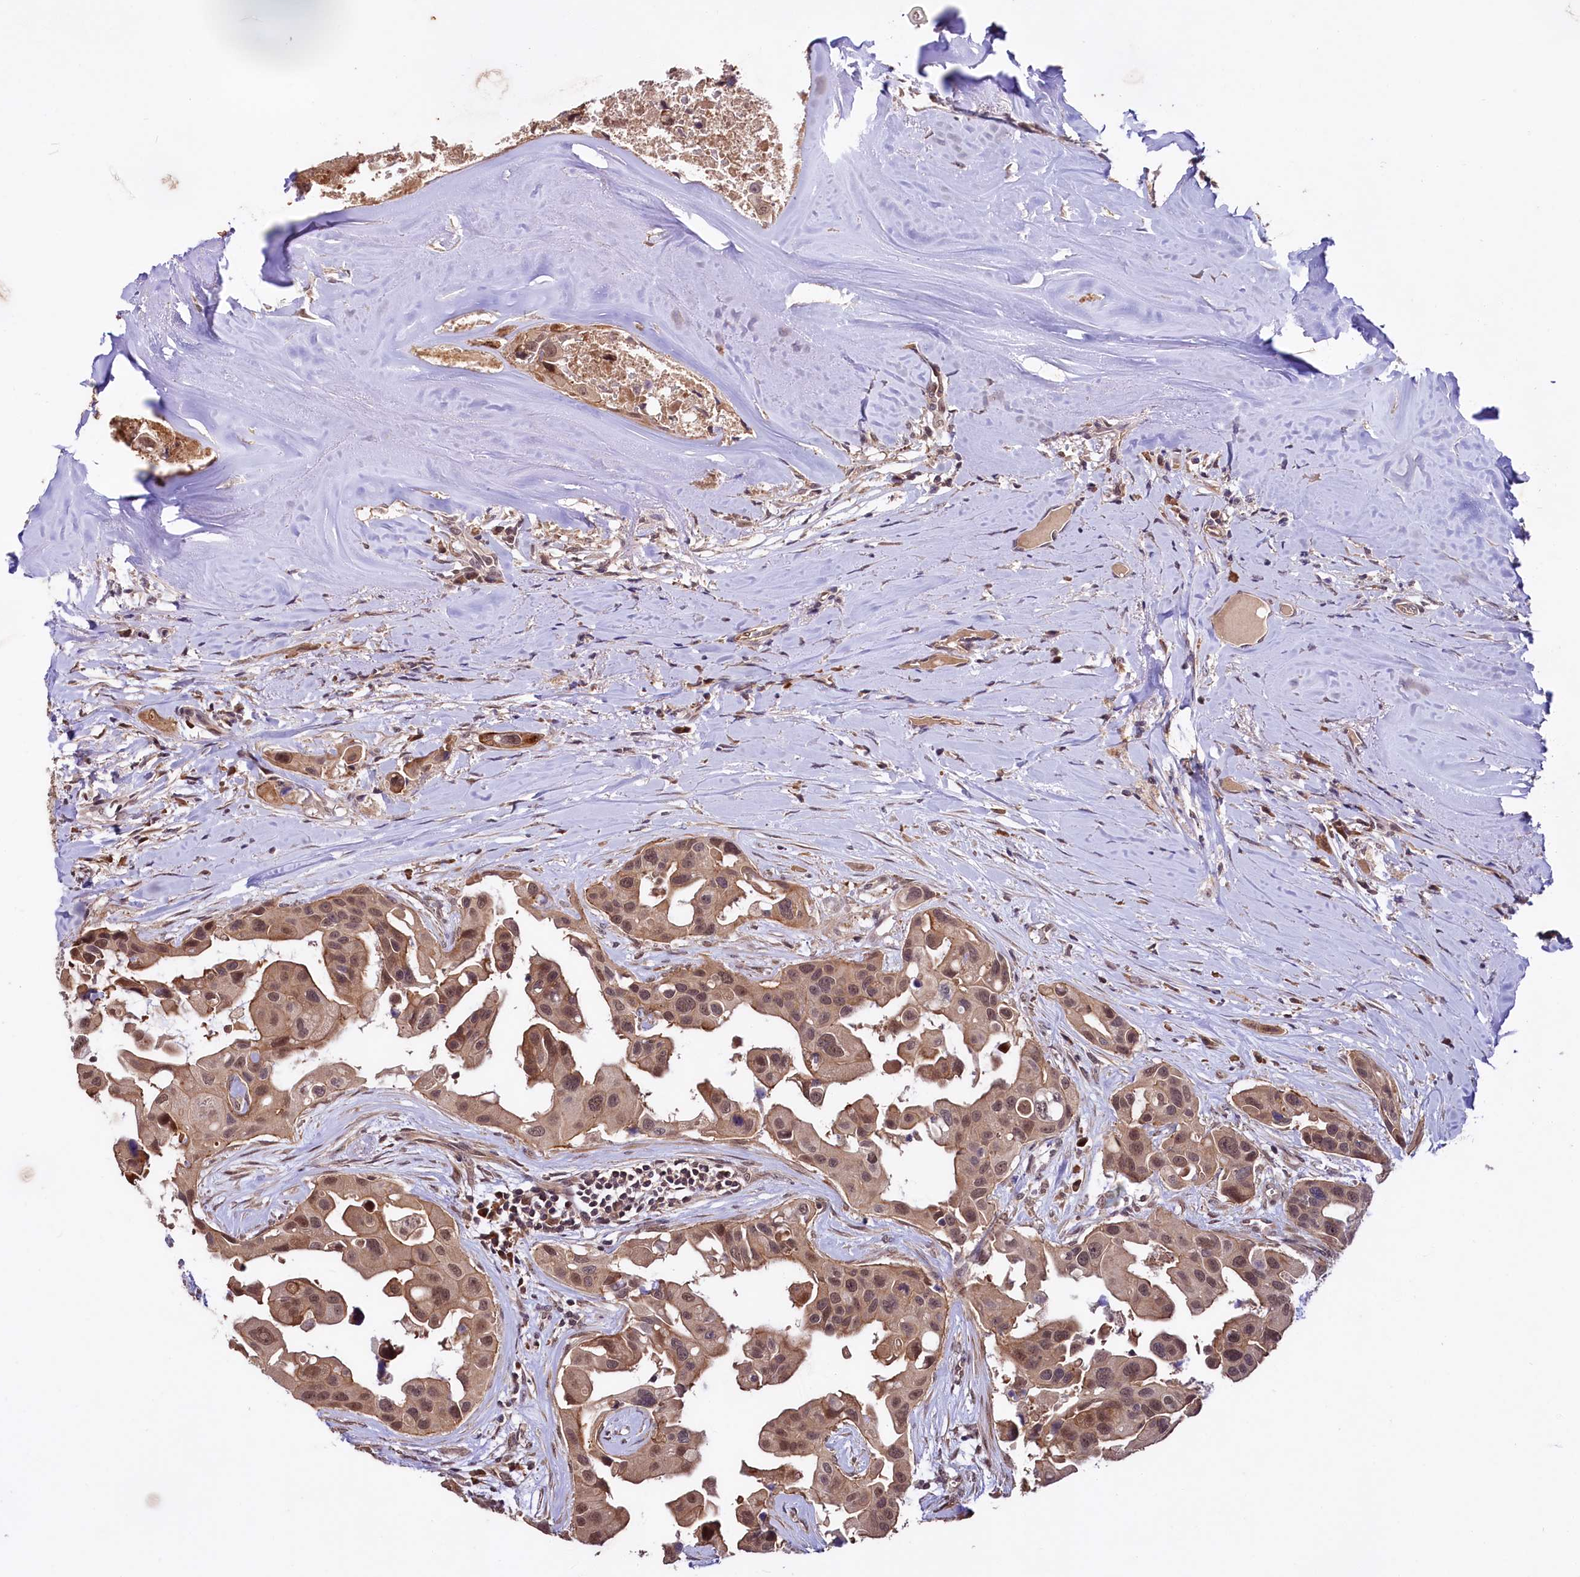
{"staining": {"intensity": "moderate", "quantity": ">75%", "location": "cytoplasmic/membranous,nuclear"}, "tissue": "head and neck cancer", "cell_type": "Tumor cells", "image_type": "cancer", "snomed": [{"axis": "morphology", "description": "Adenocarcinoma, NOS"}, {"axis": "morphology", "description": "Adenocarcinoma, metastatic, NOS"}, {"axis": "topography", "description": "Head-Neck"}], "caption": "Head and neck cancer (metastatic adenocarcinoma) tissue shows moderate cytoplasmic/membranous and nuclear staining in about >75% of tumor cells, visualized by immunohistochemistry.", "gene": "UBE3A", "patient": {"sex": "male", "age": 75}}